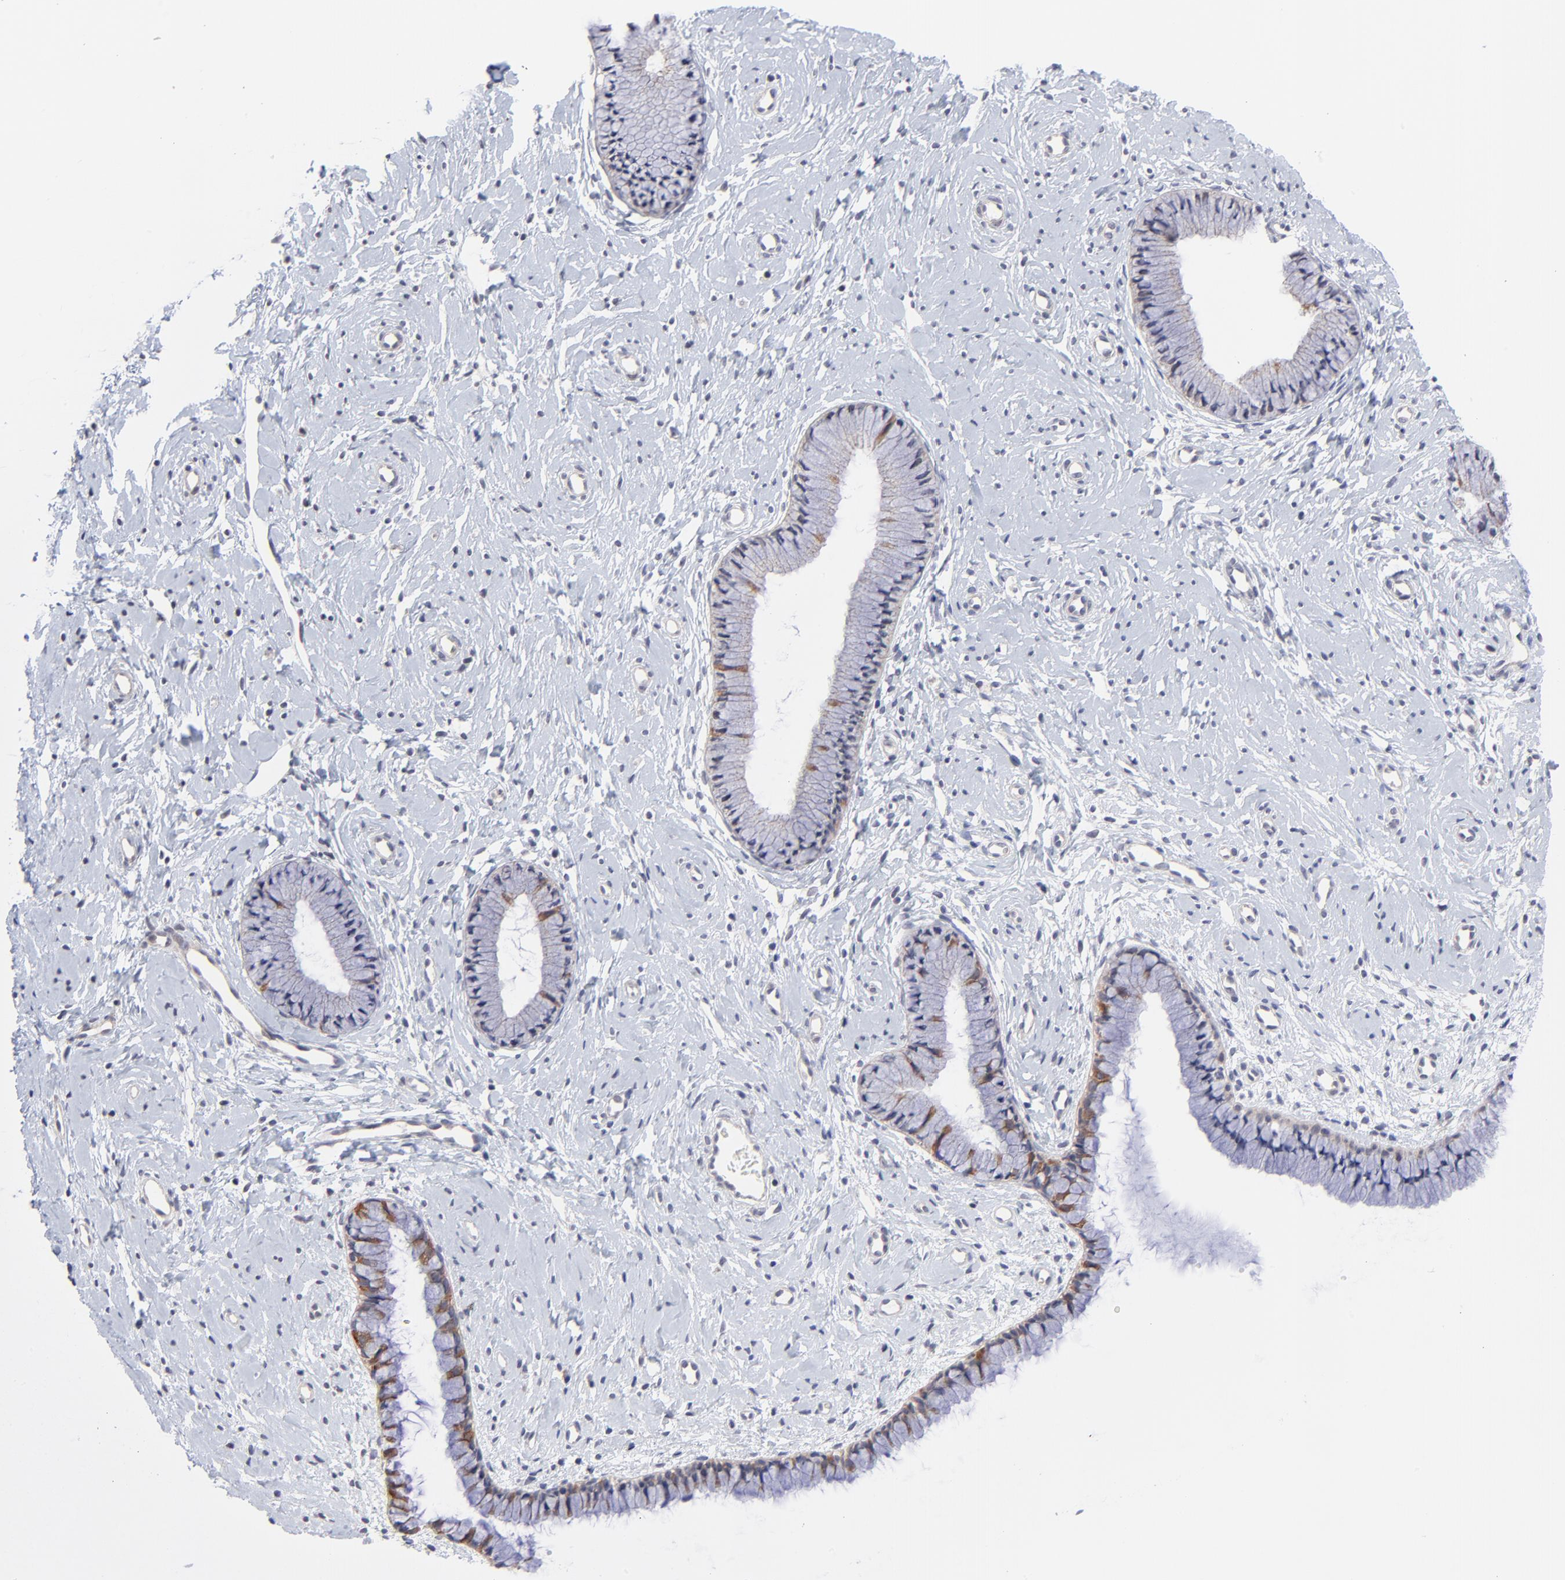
{"staining": {"intensity": "weak", "quantity": ">75%", "location": "cytoplasmic/membranous"}, "tissue": "cervix", "cell_type": "Glandular cells", "image_type": "normal", "snomed": [{"axis": "morphology", "description": "Normal tissue, NOS"}, {"axis": "topography", "description": "Cervix"}], "caption": "A brown stain highlights weak cytoplasmic/membranous expression of a protein in glandular cells of benign cervix. (DAB (3,3'-diaminobenzidine) IHC with brightfield microscopy, high magnification).", "gene": "FBXO8", "patient": {"sex": "female", "age": 46}}